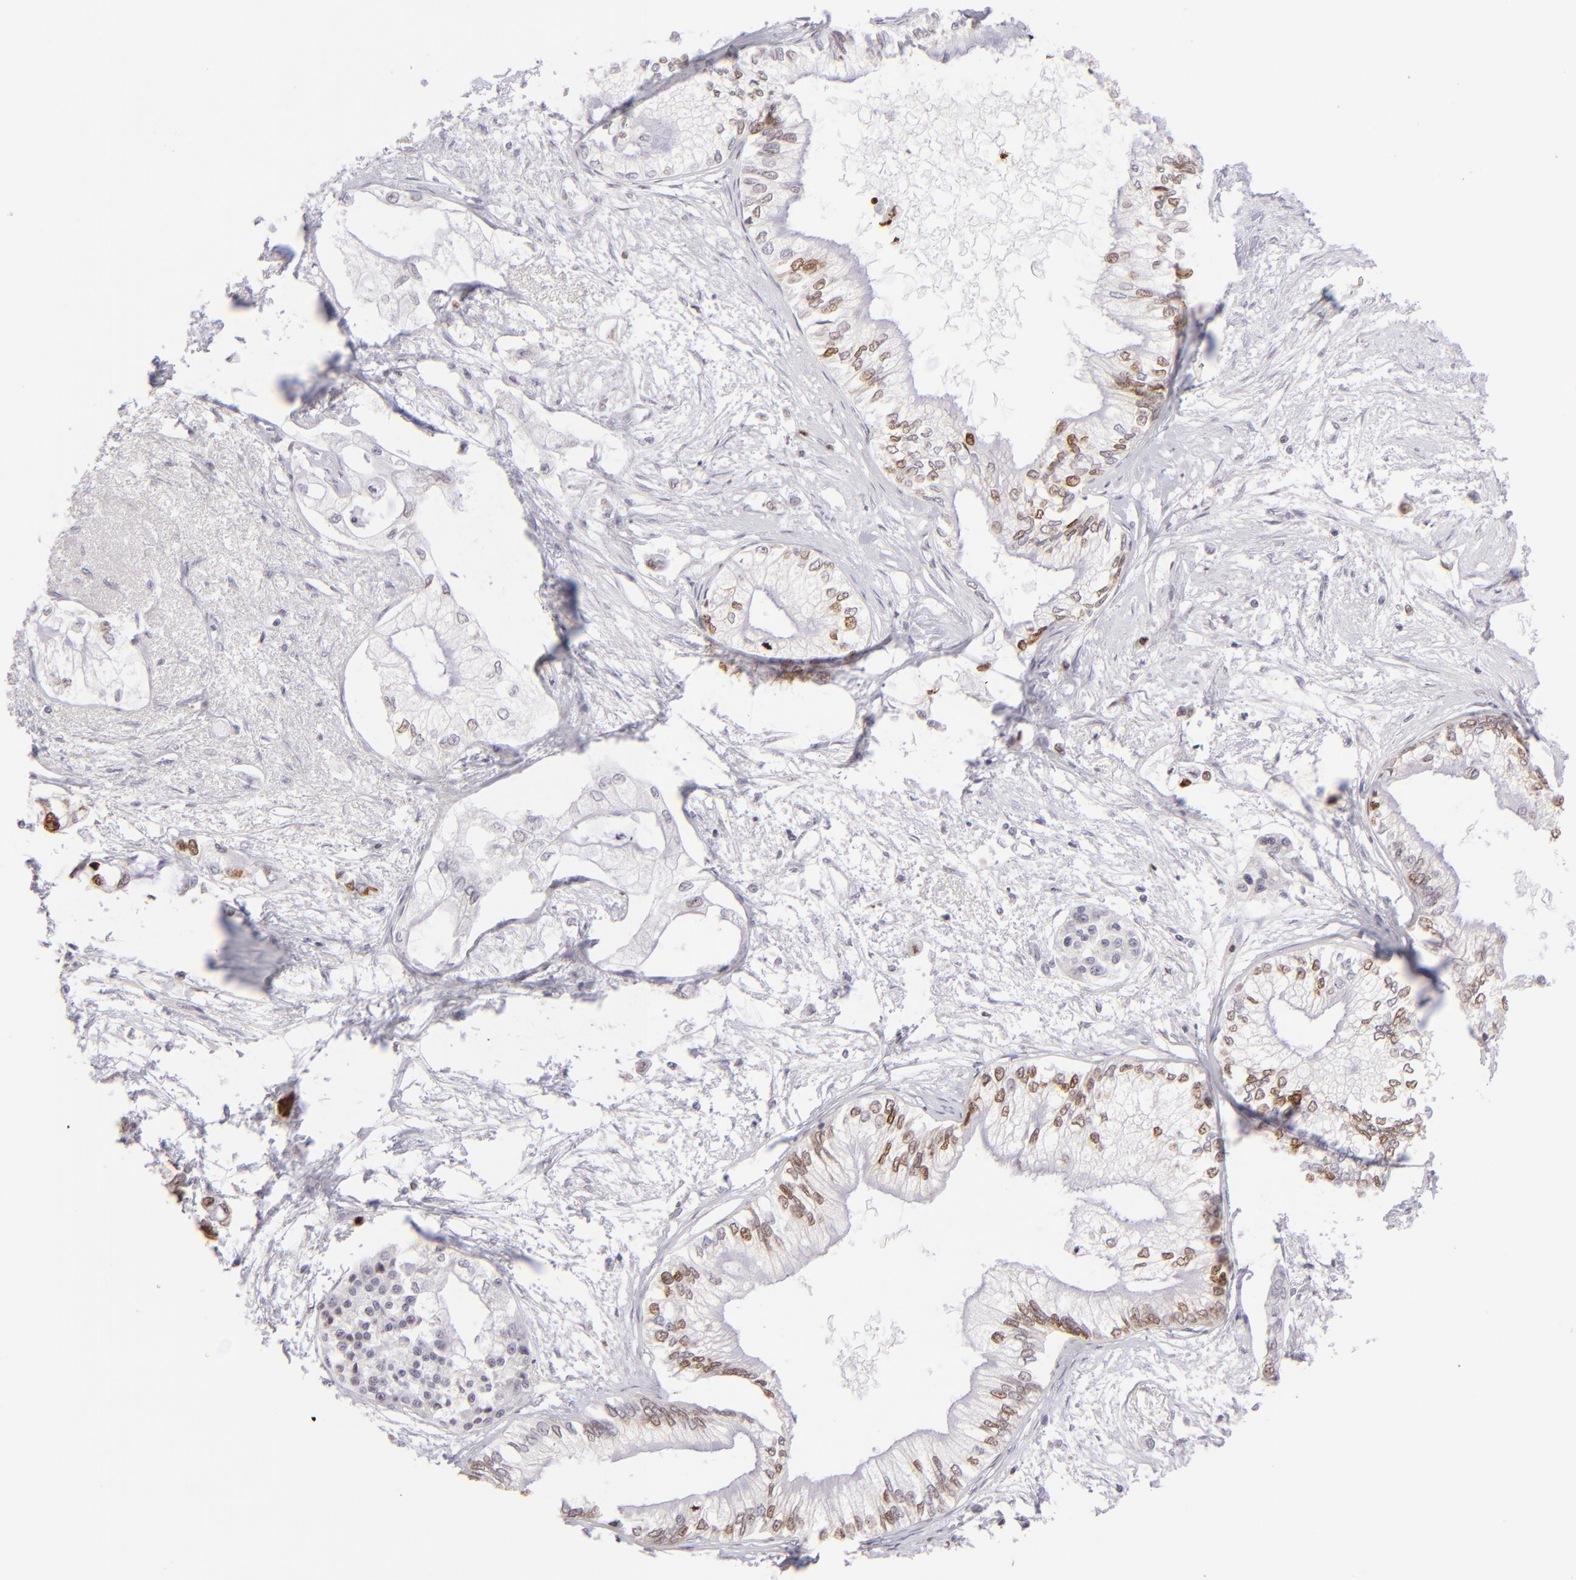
{"staining": {"intensity": "moderate", "quantity": "25%-75%", "location": "nuclear"}, "tissue": "pancreatic cancer", "cell_type": "Tumor cells", "image_type": "cancer", "snomed": [{"axis": "morphology", "description": "Adenocarcinoma, NOS"}, {"axis": "topography", "description": "Pancreas"}], "caption": "Adenocarcinoma (pancreatic) stained with immunohistochemistry (IHC) exhibits moderate nuclear staining in about 25%-75% of tumor cells. (DAB = brown stain, brightfield microscopy at high magnification).", "gene": "POU2F1", "patient": {"sex": "male", "age": 79}}